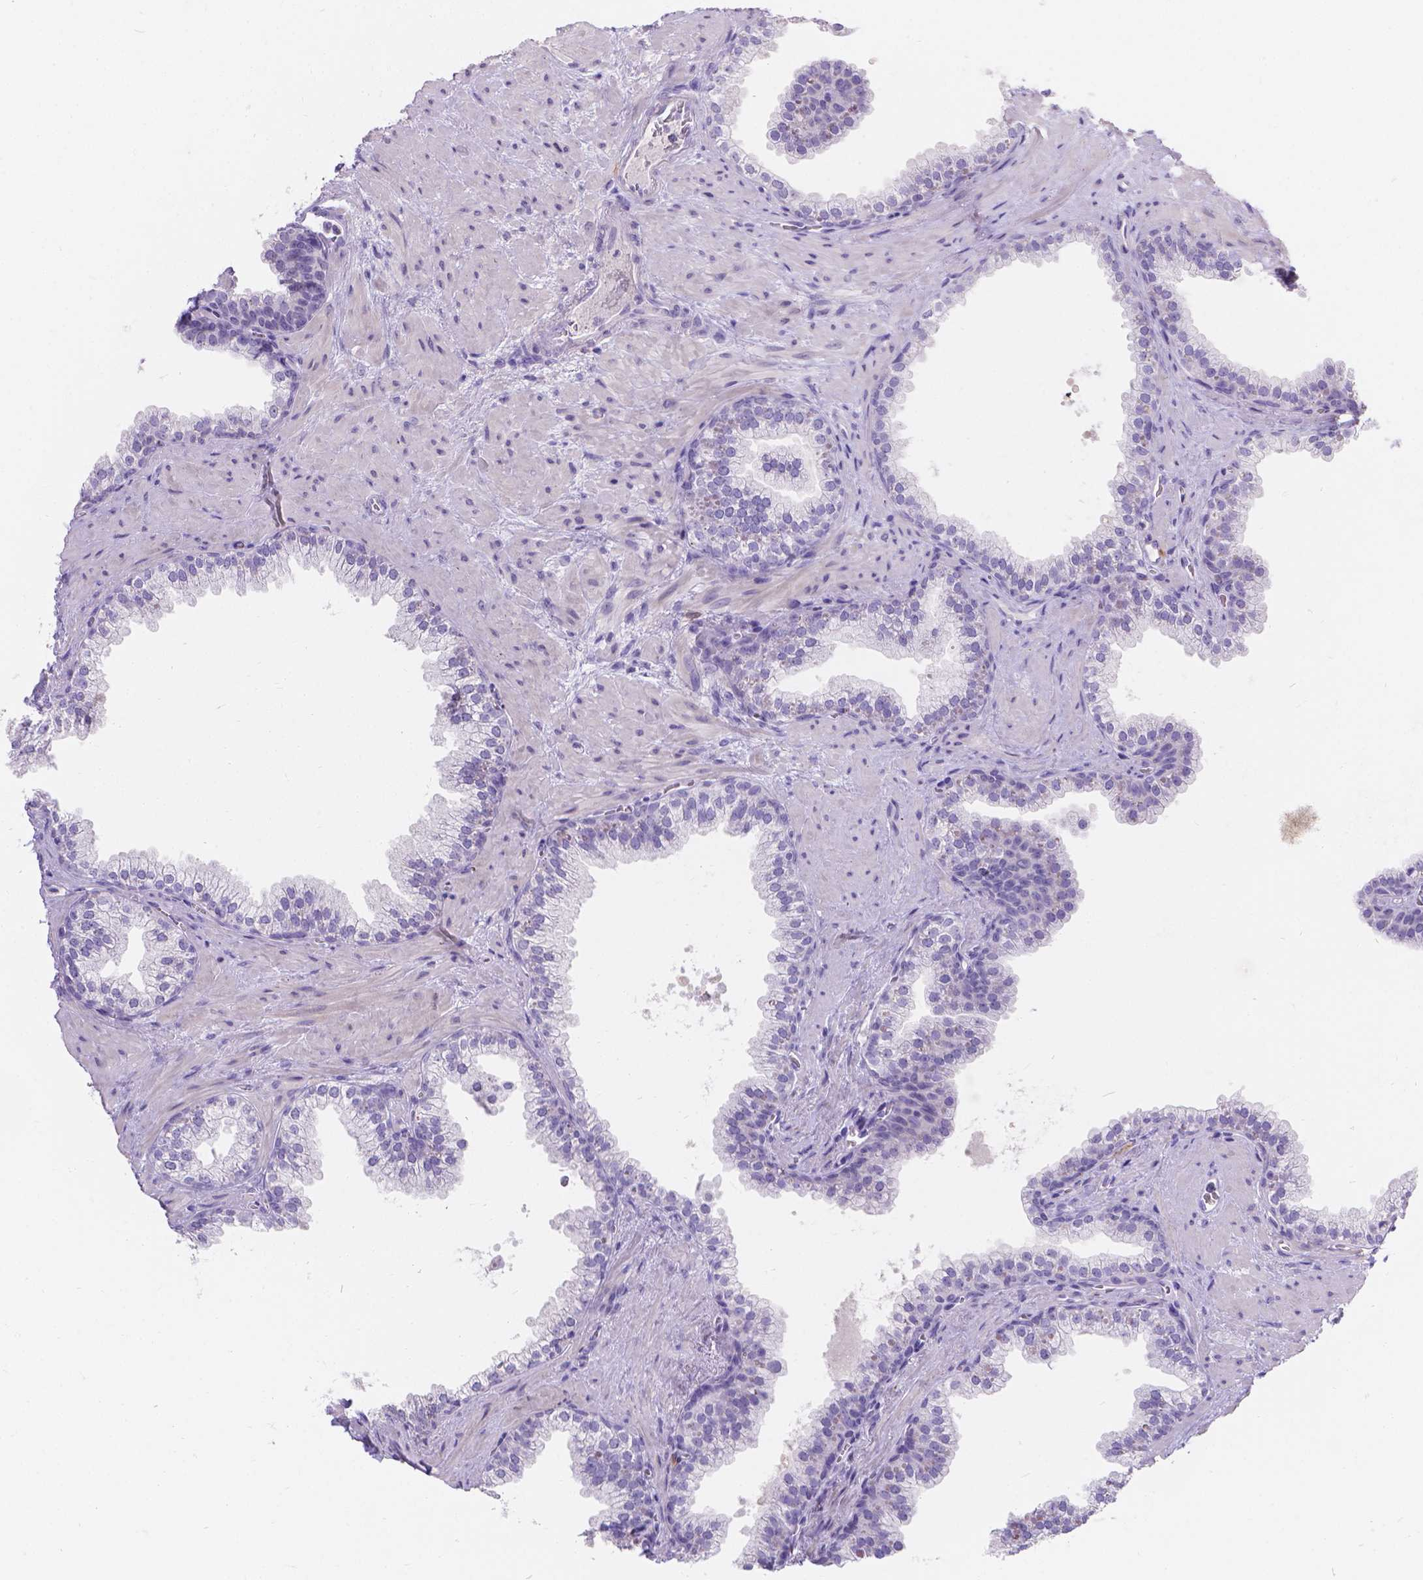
{"staining": {"intensity": "negative", "quantity": "none", "location": "none"}, "tissue": "prostate", "cell_type": "Glandular cells", "image_type": "normal", "snomed": [{"axis": "morphology", "description": "Normal tissue, NOS"}, {"axis": "topography", "description": "Prostate"}], "caption": "This histopathology image is of unremarkable prostate stained with immunohistochemistry to label a protein in brown with the nuclei are counter-stained blue. There is no staining in glandular cells. (DAB IHC with hematoxylin counter stain).", "gene": "GNRHR", "patient": {"sex": "male", "age": 79}}